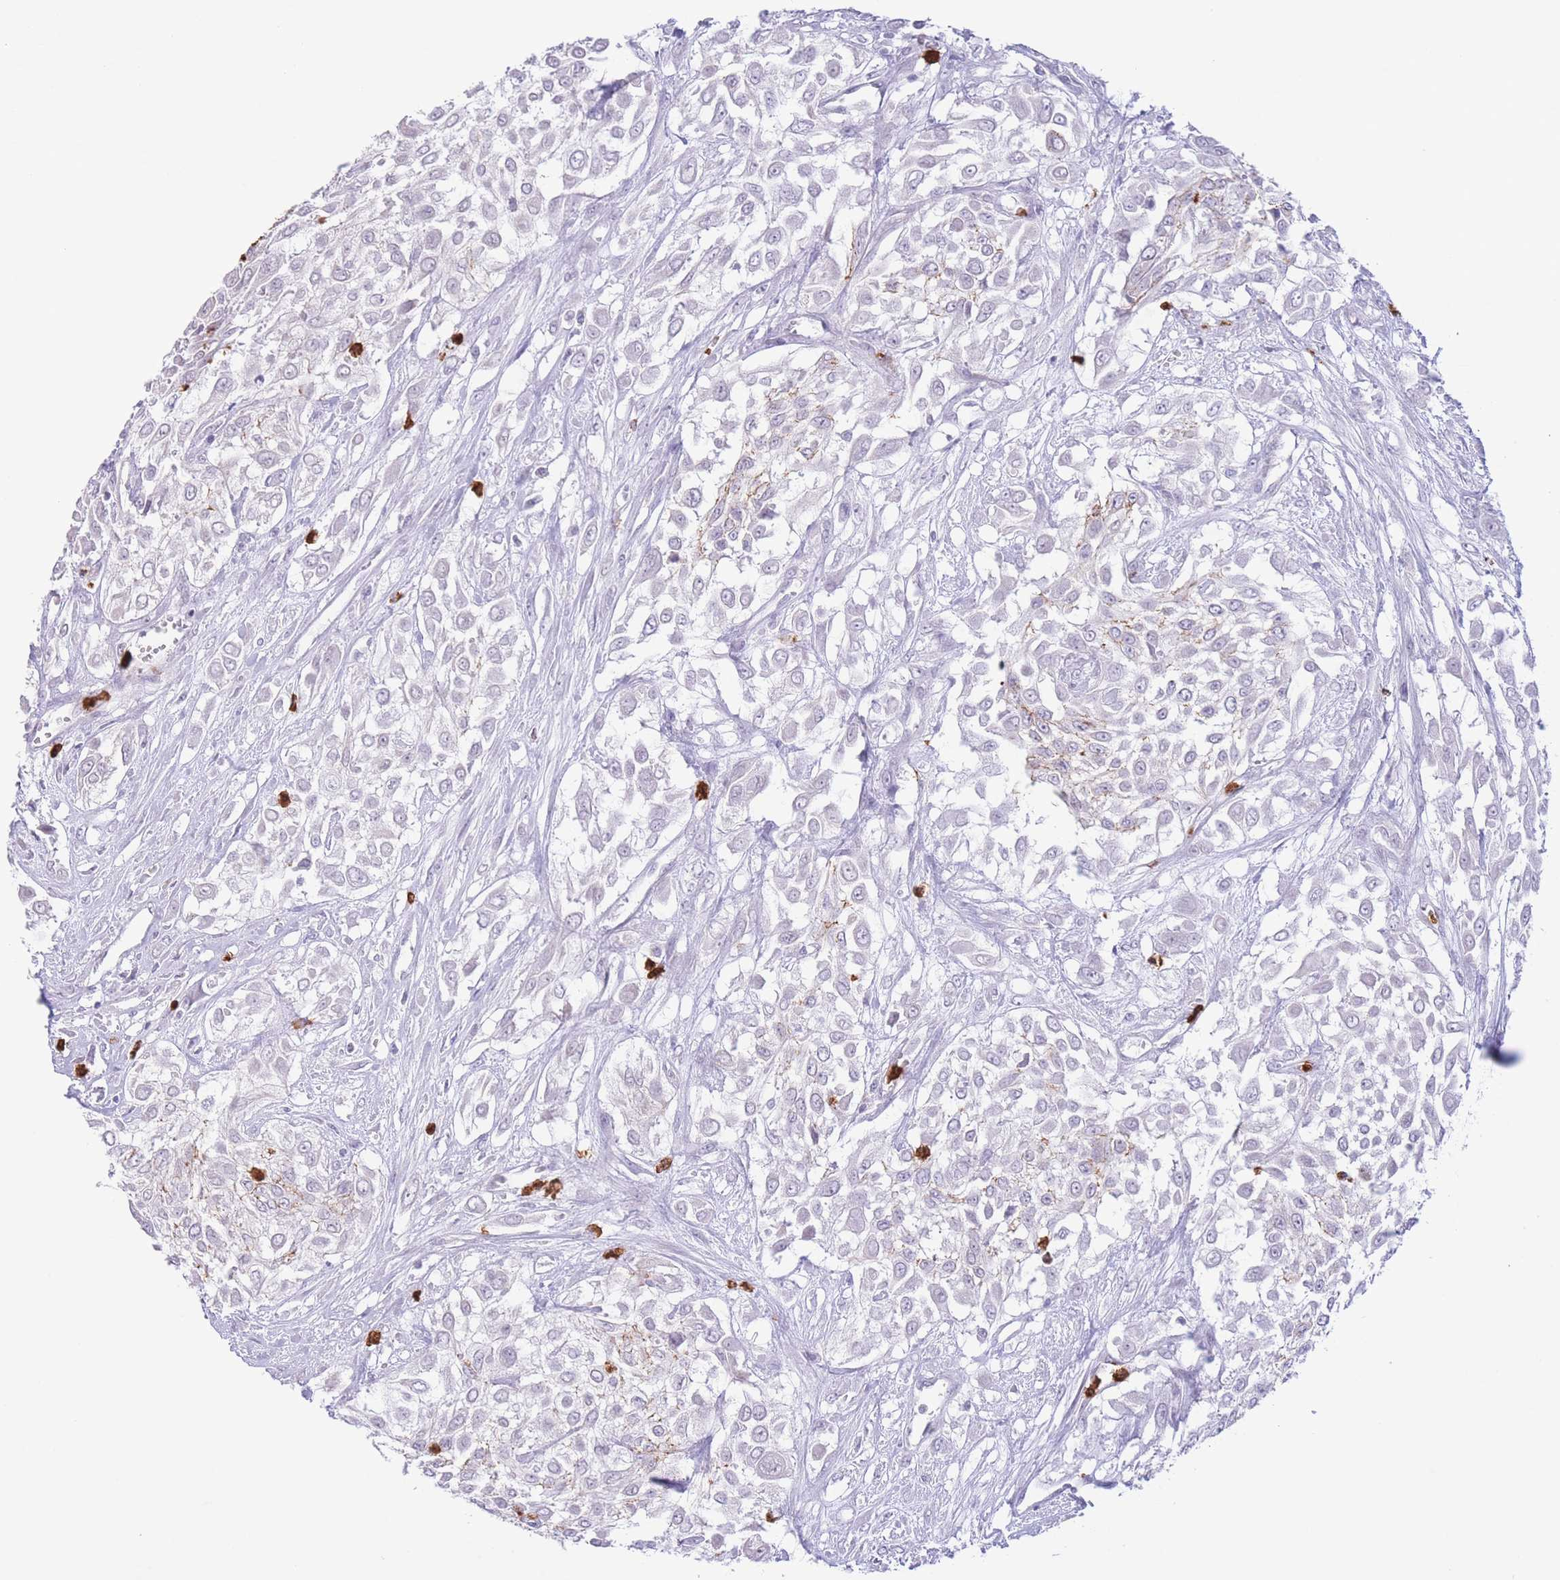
{"staining": {"intensity": "negative", "quantity": "none", "location": "none"}, "tissue": "urothelial cancer", "cell_type": "Tumor cells", "image_type": "cancer", "snomed": [{"axis": "morphology", "description": "Urothelial carcinoma, High grade"}, {"axis": "topography", "description": "Urinary bladder"}], "caption": "This histopathology image is of urothelial cancer stained with IHC to label a protein in brown with the nuclei are counter-stained blue. There is no expression in tumor cells.", "gene": "LCLAT1", "patient": {"sex": "male", "age": 57}}